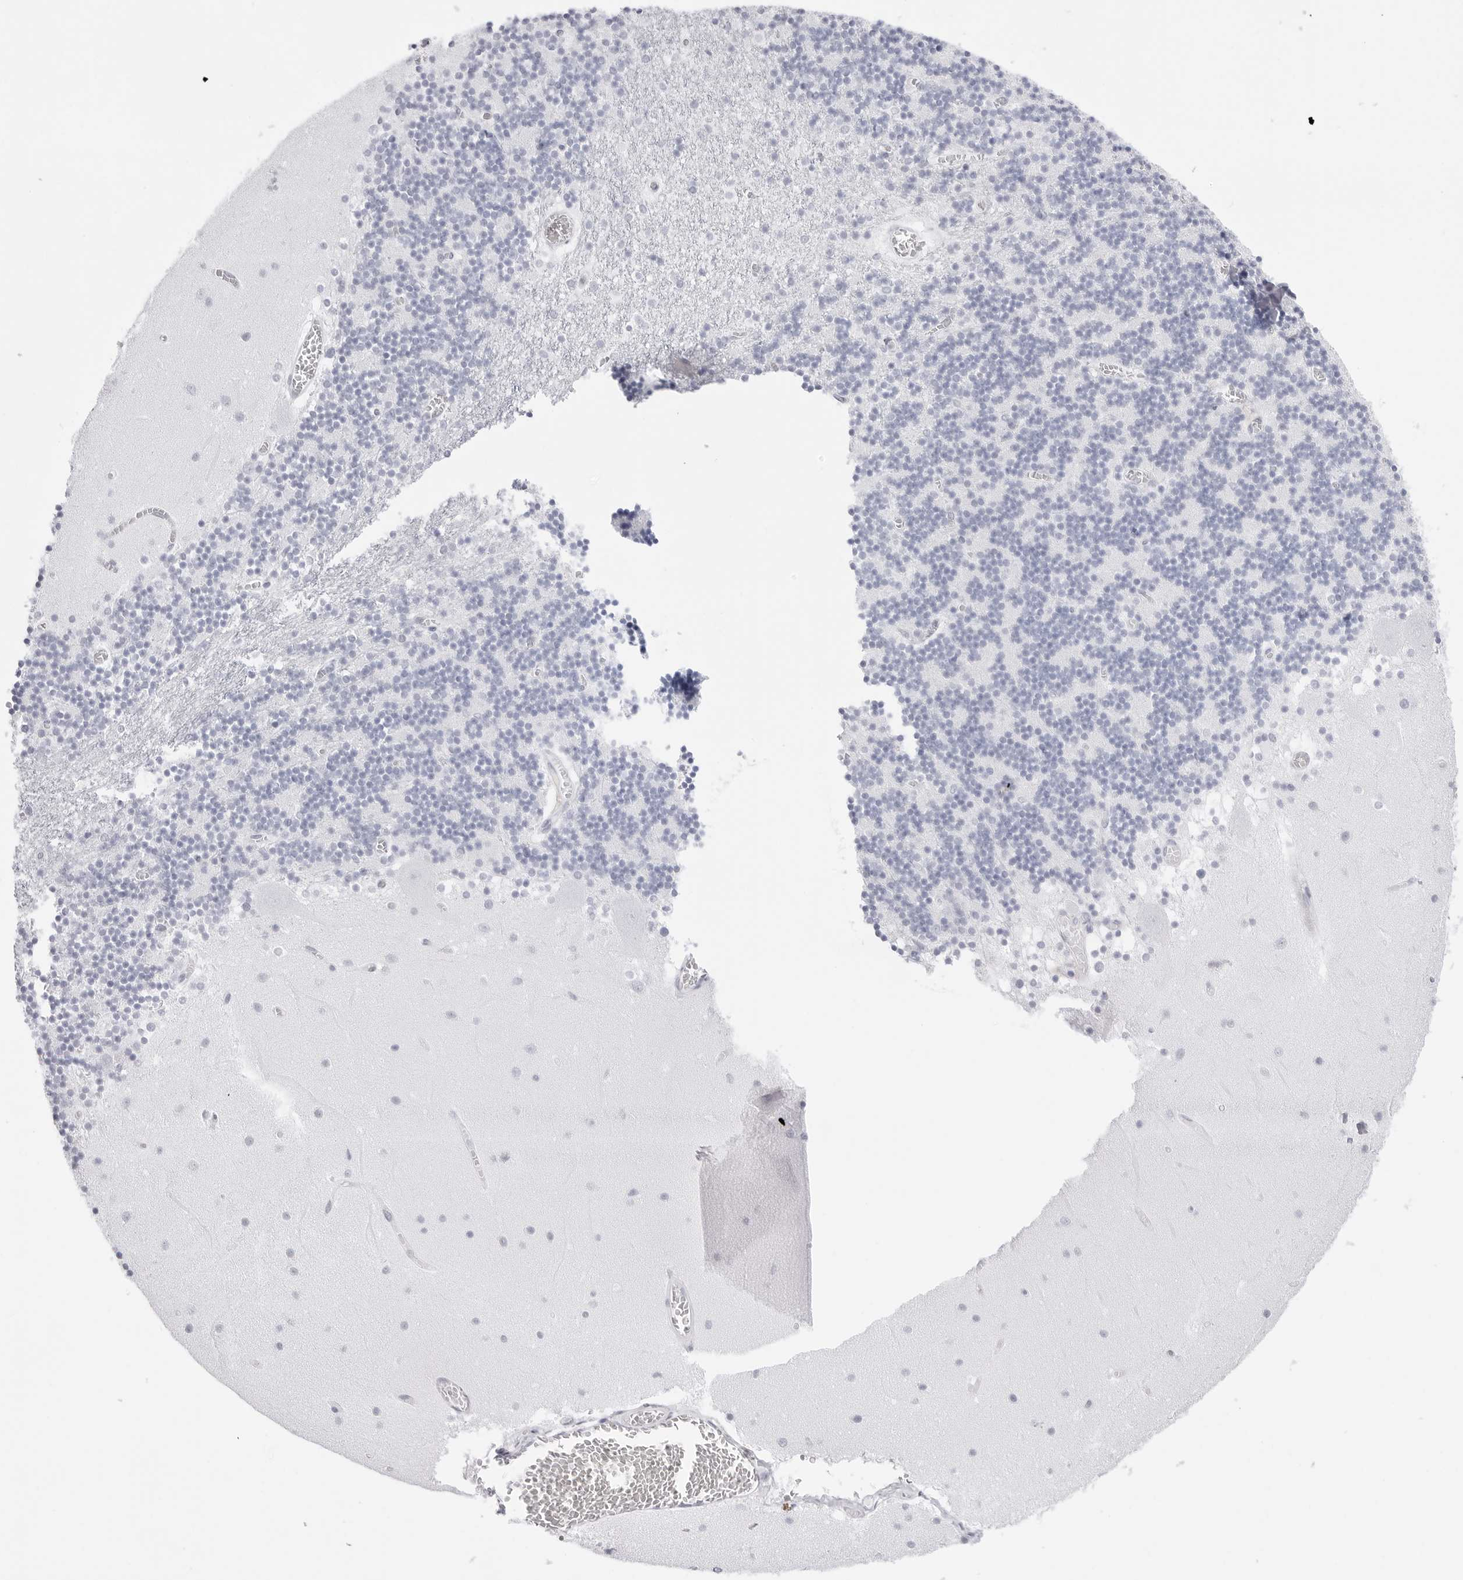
{"staining": {"intensity": "negative", "quantity": "none", "location": "none"}, "tissue": "cerebellum", "cell_type": "Cells in granular layer", "image_type": "normal", "snomed": [{"axis": "morphology", "description": "Normal tissue, NOS"}, {"axis": "topography", "description": "Cerebellum"}], "caption": "An immunohistochemistry histopathology image of benign cerebellum is shown. There is no staining in cells in granular layer of cerebellum.", "gene": "NASP", "patient": {"sex": "female", "age": 28}}